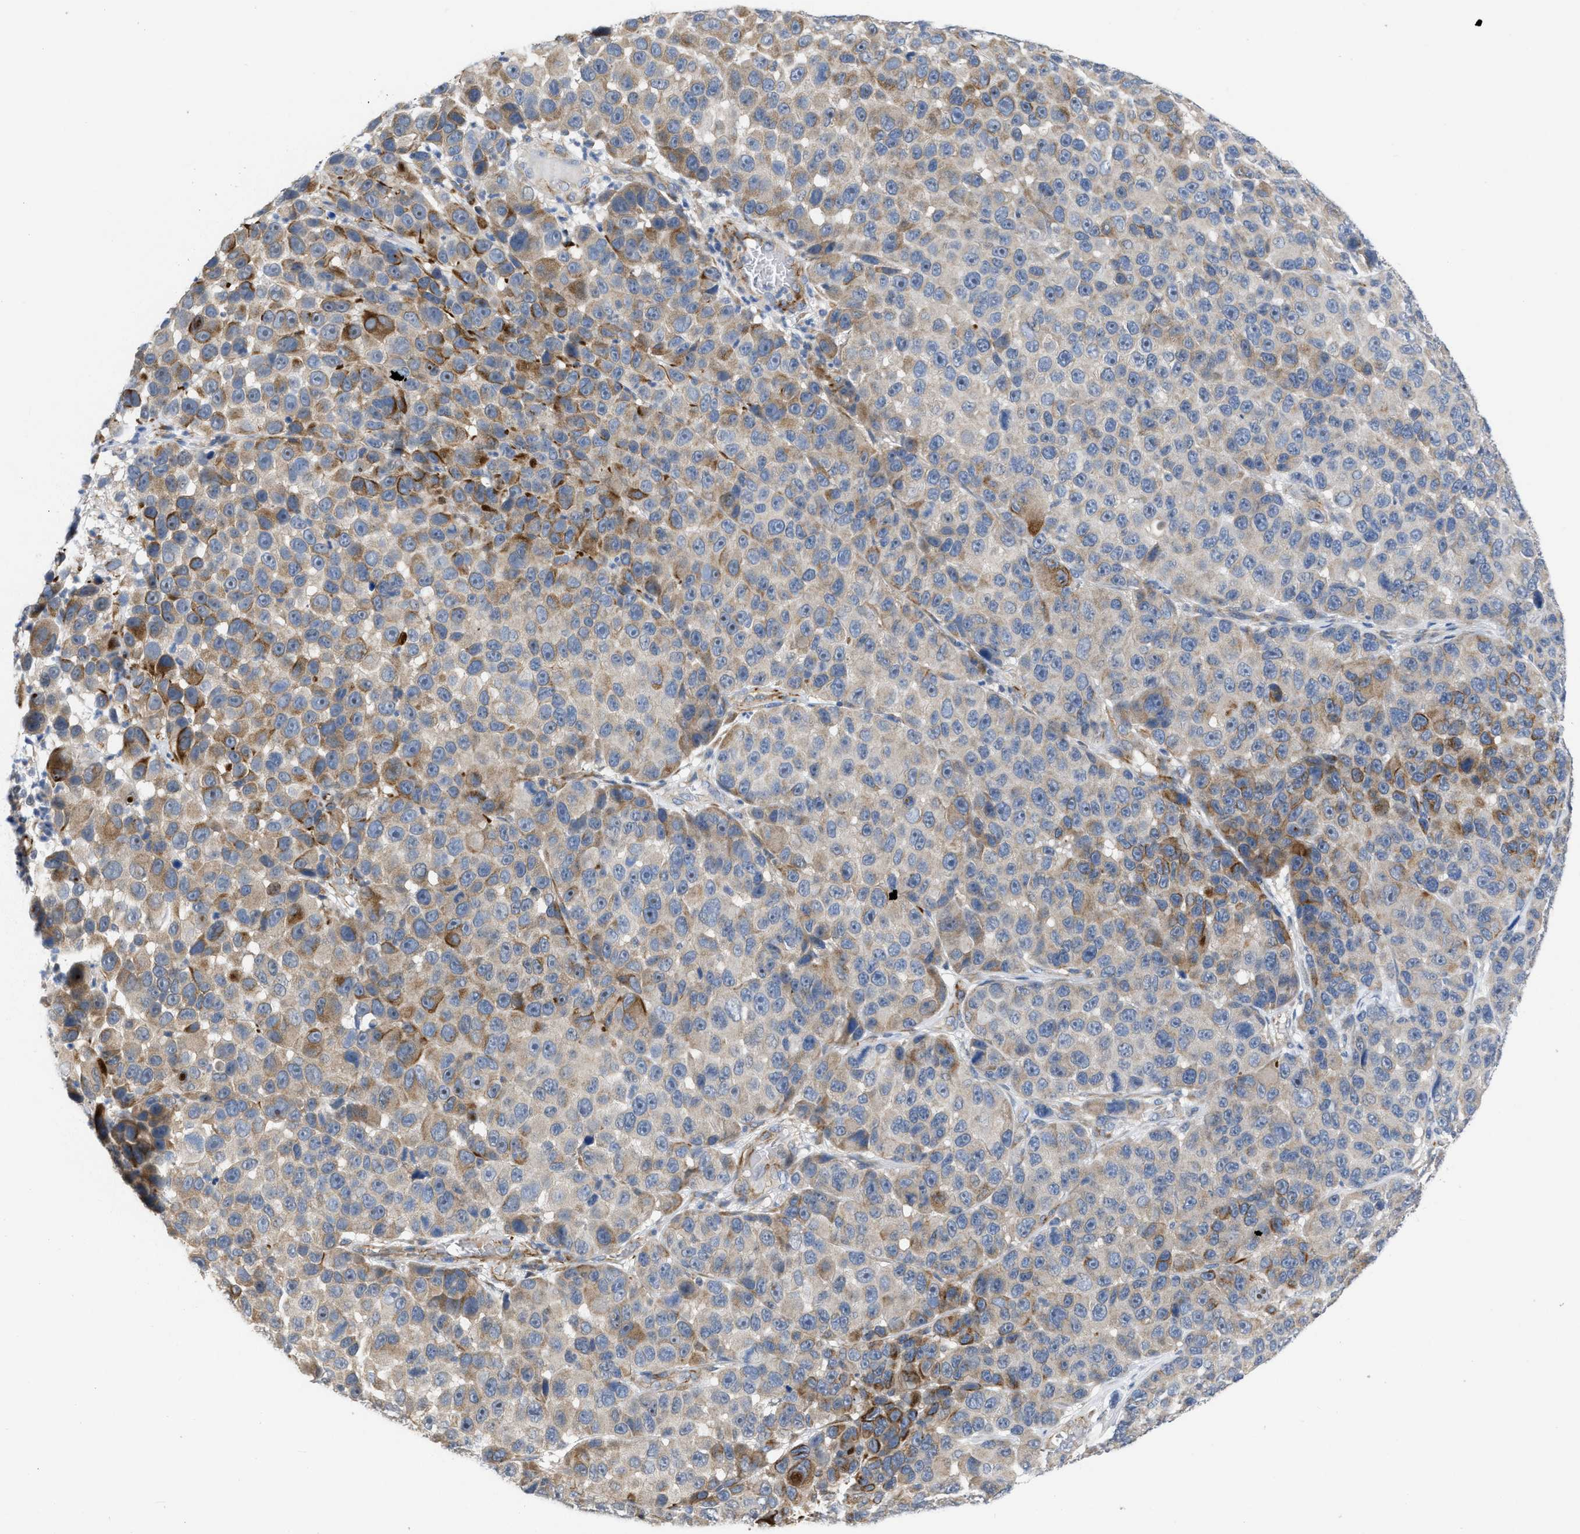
{"staining": {"intensity": "moderate", "quantity": "<25%", "location": "cytoplasmic/membranous"}, "tissue": "melanoma", "cell_type": "Tumor cells", "image_type": "cancer", "snomed": [{"axis": "morphology", "description": "Malignant melanoma, NOS"}, {"axis": "topography", "description": "Skin"}], "caption": "Melanoma stained with a brown dye displays moderate cytoplasmic/membranous positive positivity in approximately <25% of tumor cells.", "gene": "TMEM131", "patient": {"sex": "male", "age": 53}}